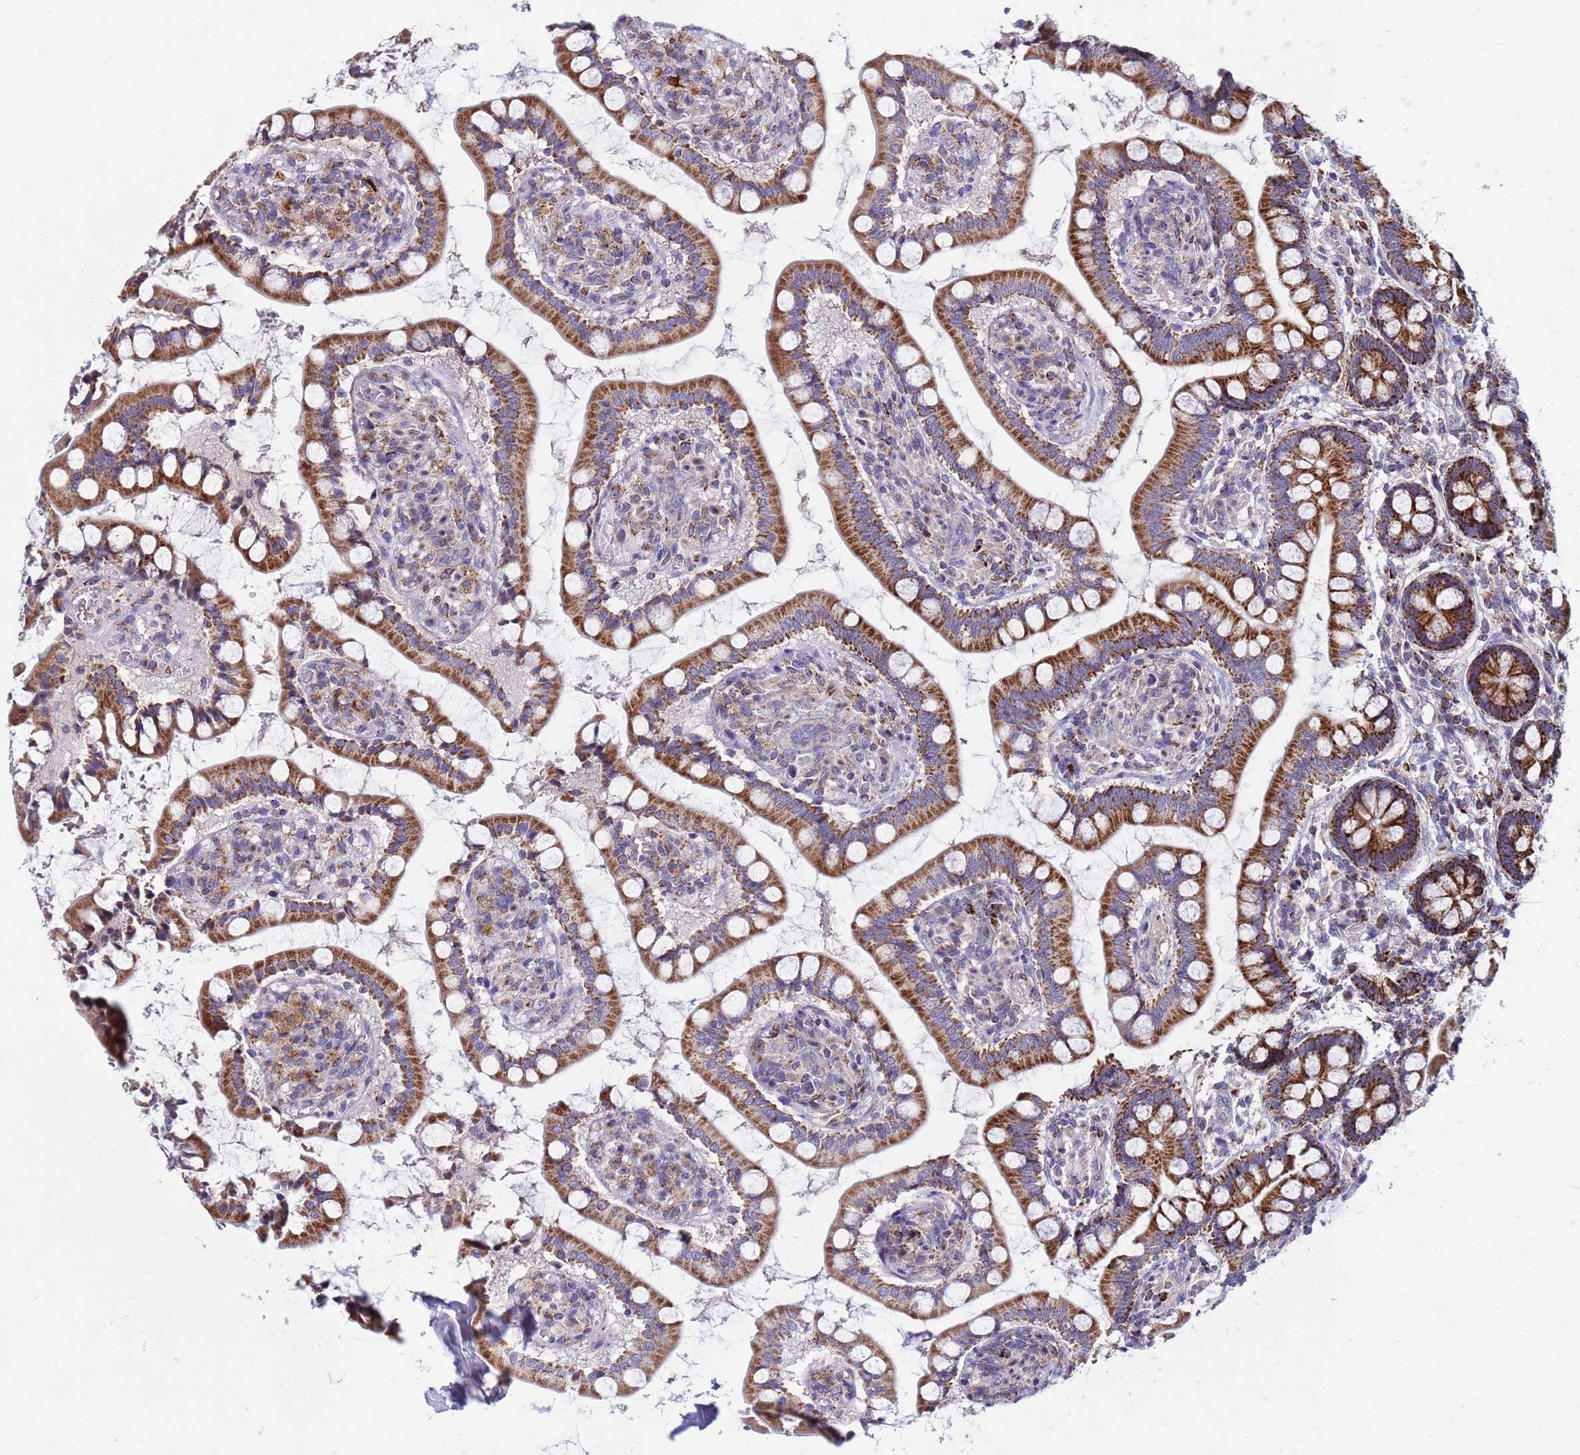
{"staining": {"intensity": "strong", "quantity": ">75%", "location": "cytoplasmic/membranous"}, "tissue": "small intestine", "cell_type": "Glandular cells", "image_type": "normal", "snomed": [{"axis": "morphology", "description": "Normal tissue, NOS"}, {"axis": "topography", "description": "Small intestine"}], "caption": "Strong cytoplasmic/membranous positivity is identified in approximately >75% of glandular cells in unremarkable small intestine.", "gene": "TUBGCP3", "patient": {"sex": "male", "age": 52}}